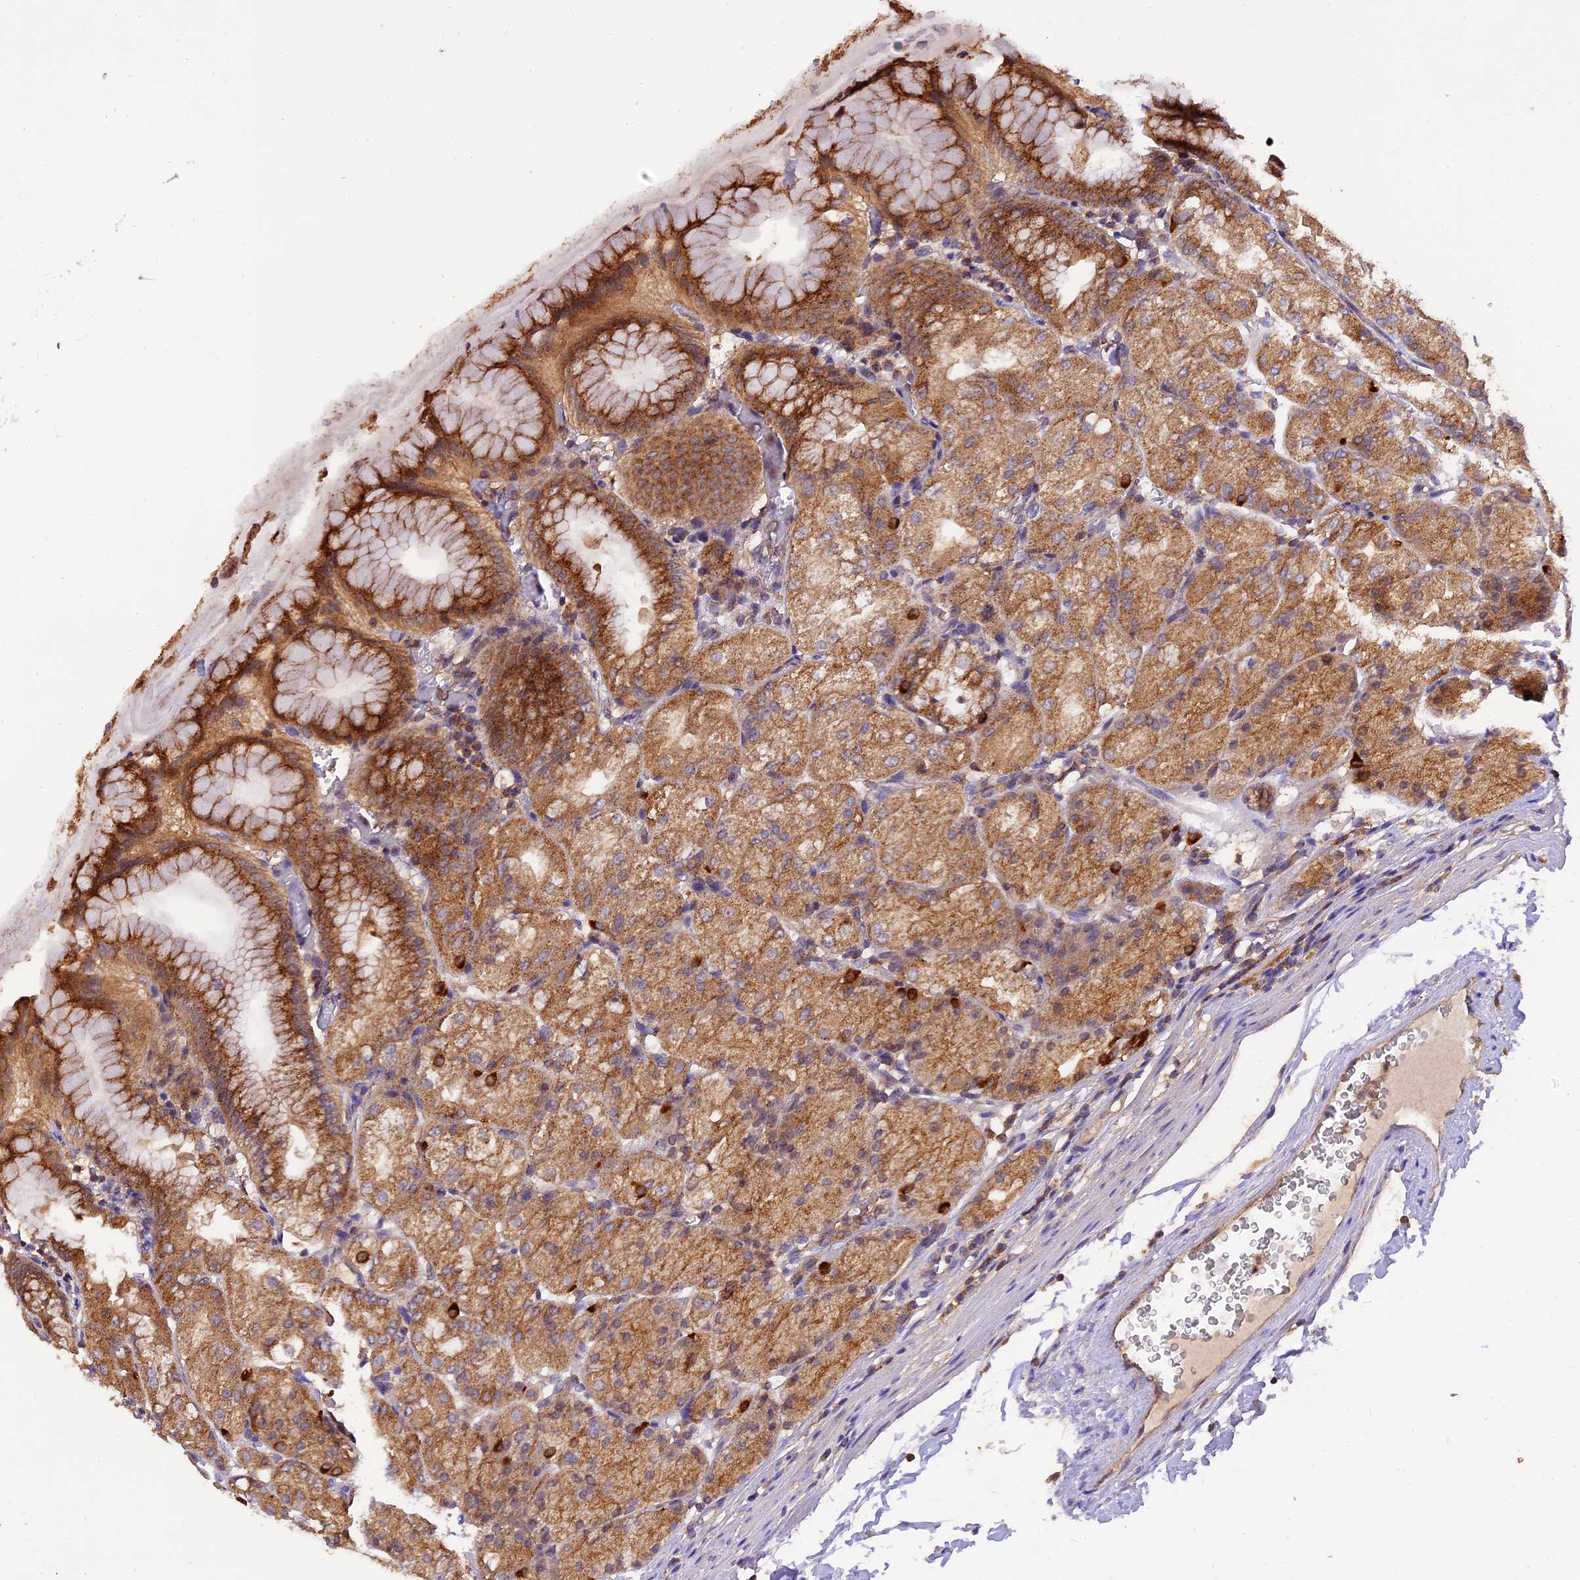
{"staining": {"intensity": "strong", "quantity": ">75%", "location": "cytoplasmic/membranous"}, "tissue": "stomach", "cell_type": "Glandular cells", "image_type": "normal", "snomed": [{"axis": "morphology", "description": "Normal tissue, NOS"}, {"axis": "topography", "description": "Stomach, upper"}, {"axis": "topography", "description": "Stomach, lower"}], "caption": "Immunohistochemistry micrograph of unremarkable stomach: stomach stained using immunohistochemistry (IHC) demonstrates high levels of strong protein expression localized specifically in the cytoplasmic/membranous of glandular cells, appearing as a cytoplasmic/membranous brown color.", "gene": "PEX3", "patient": {"sex": "male", "age": 62}}